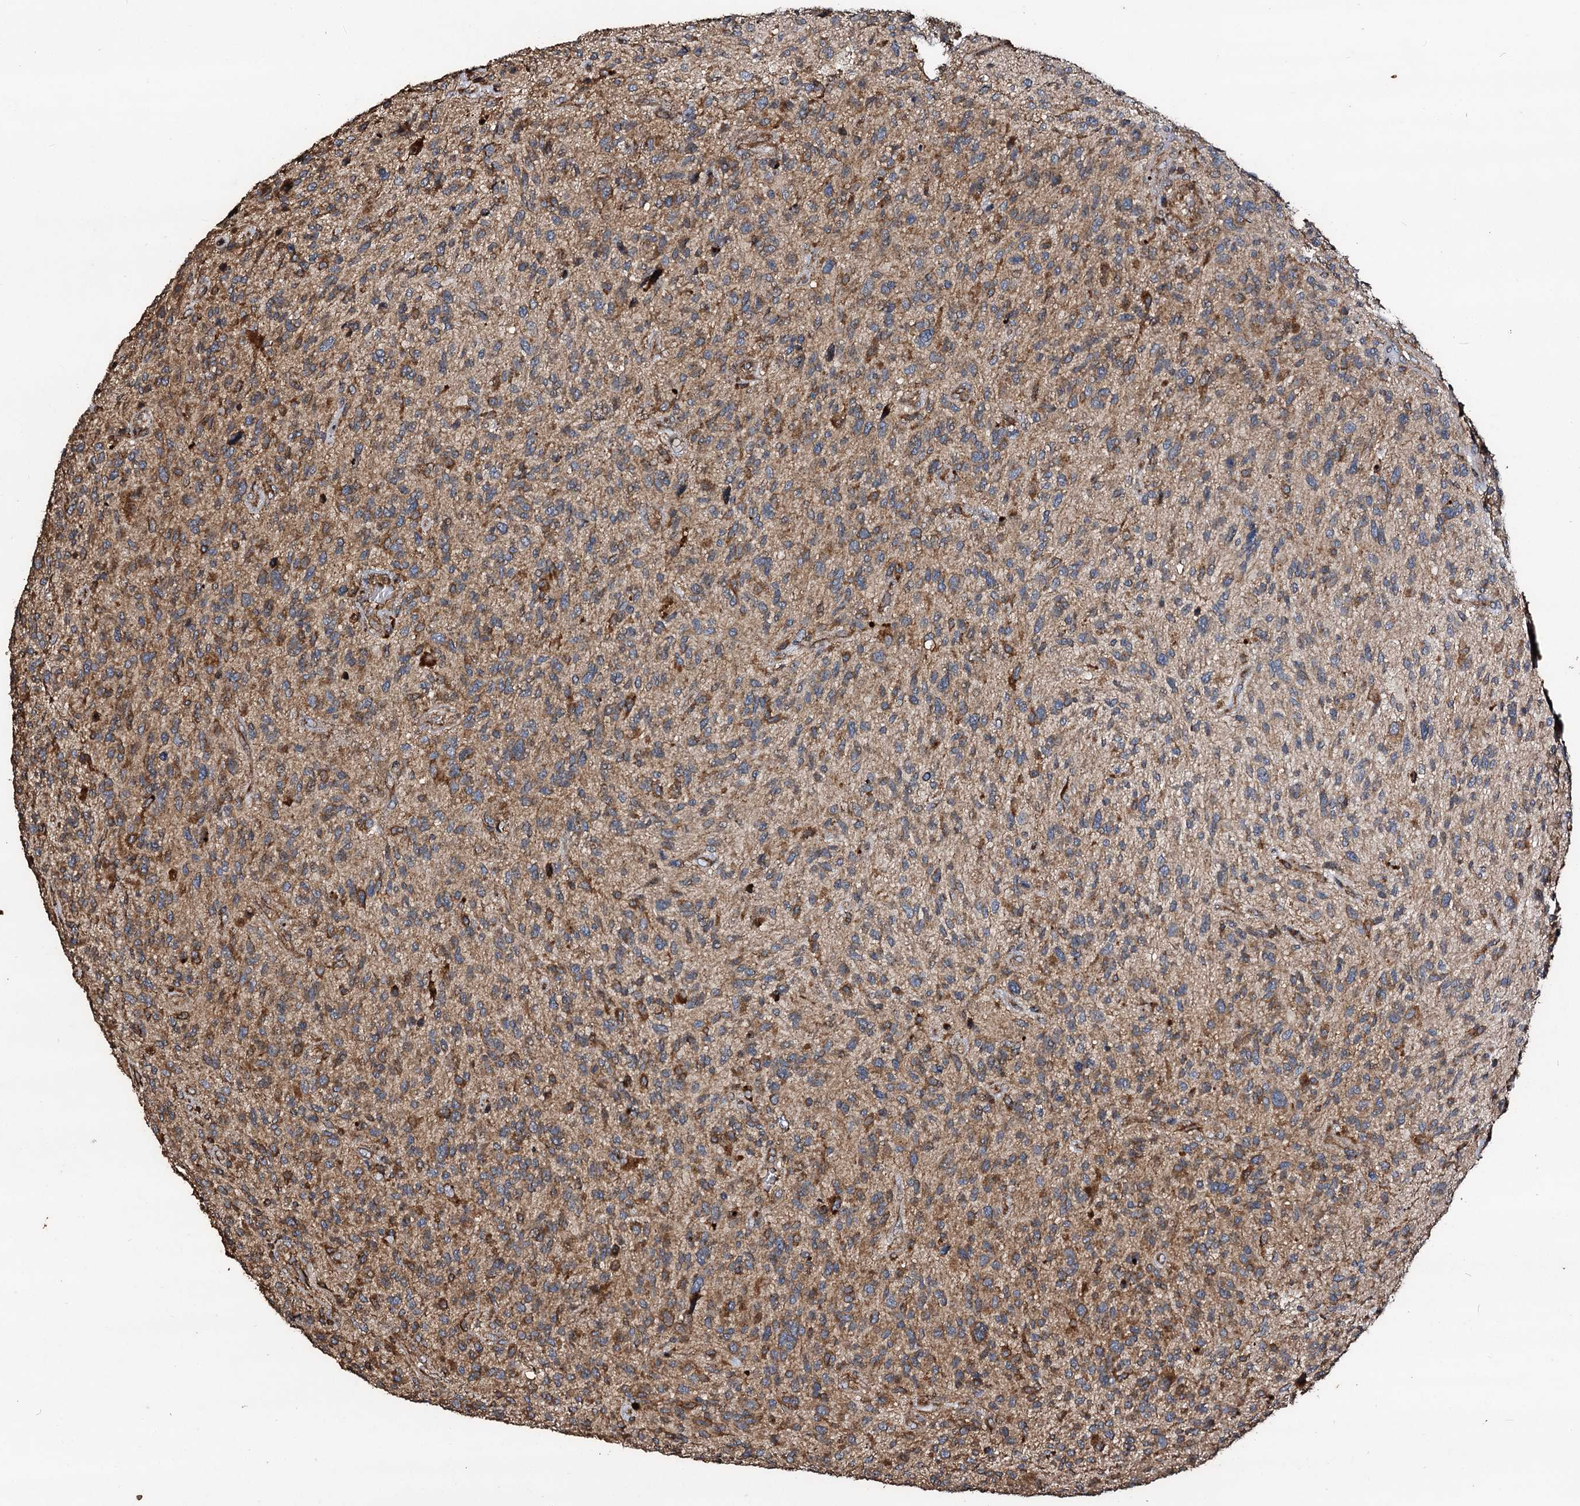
{"staining": {"intensity": "moderate", "quantity": "25%-75%", "location": "cytoplasmic/membranous"}, "tissue": "glioma", "cell_type": "Tumor cells", "image_type": "cancer", "snomed": [{"axis": "morphology", "description": "Glioma, malignant, High grade"}, {"axis": "topography", "description": "Brain"}], "caption": "This micrograph displays high-grade glioma (malignant) stained with immunohistochemistry to label a protein in brown. The cytoplasmic/membranous of tumor cells show moderate positivity for the protein. Nuclei are counter-stained blue.", "gene": "NOTCH2NLA", "patient": {"sex": "male", "age": 47}}